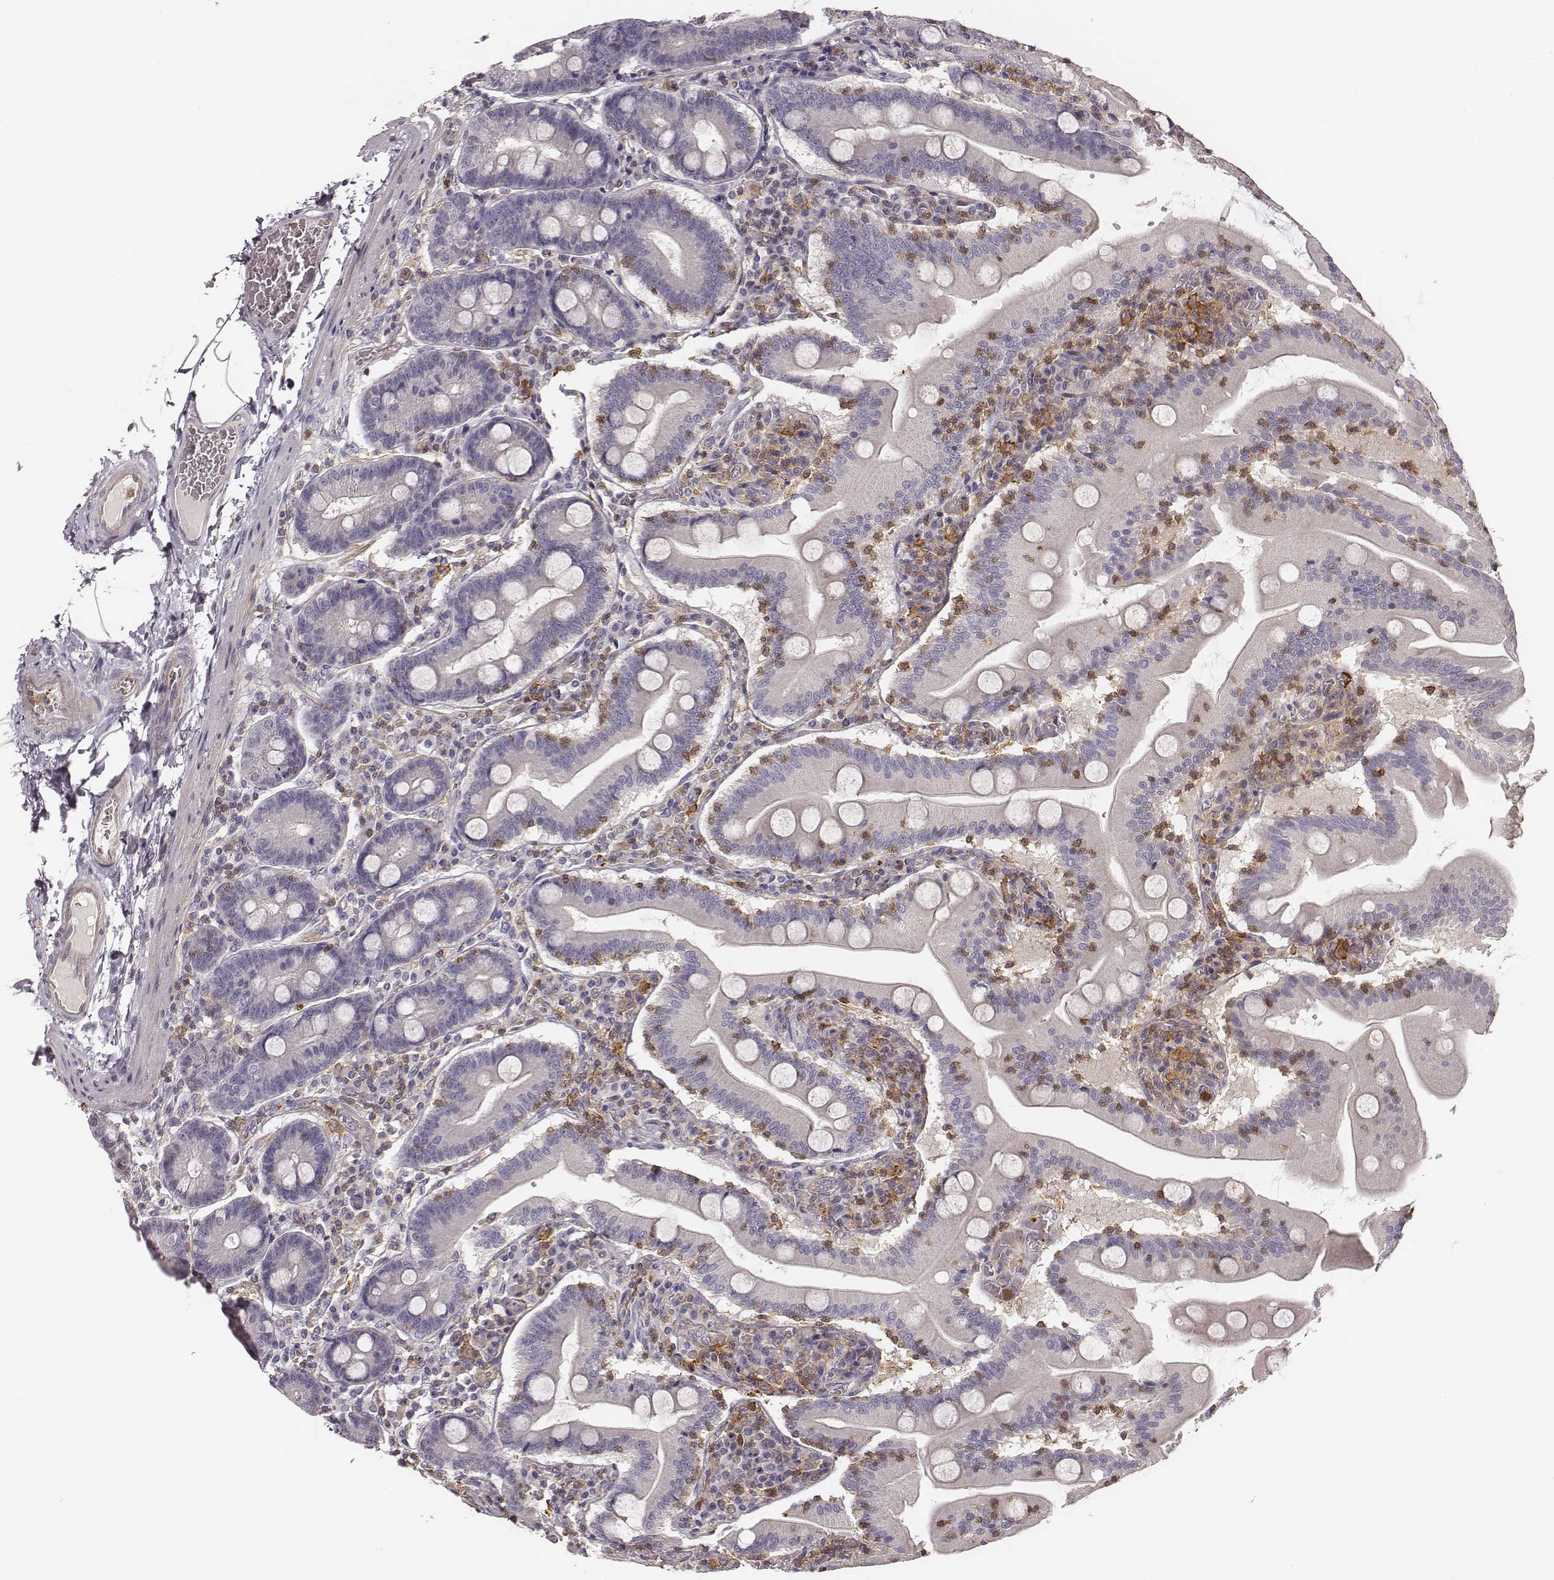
{"staining": {"intensity": "negative", "quantity": "none", "location": "none"}, "tissue": "small intestine", "cell_type": "Glandular cells", "image_type": "normal", "snomed": [{"axis": "morphology", "description": "Normal tissue, NOS"}, {"axis": "topography", "description": "Small intestine"}], "caption": "Immunohistochemical staining of benign human small intestine shows no significant expression in glandular cells.", "gene": "ZYX", "patient": {"sex": "male", "age": 37}}